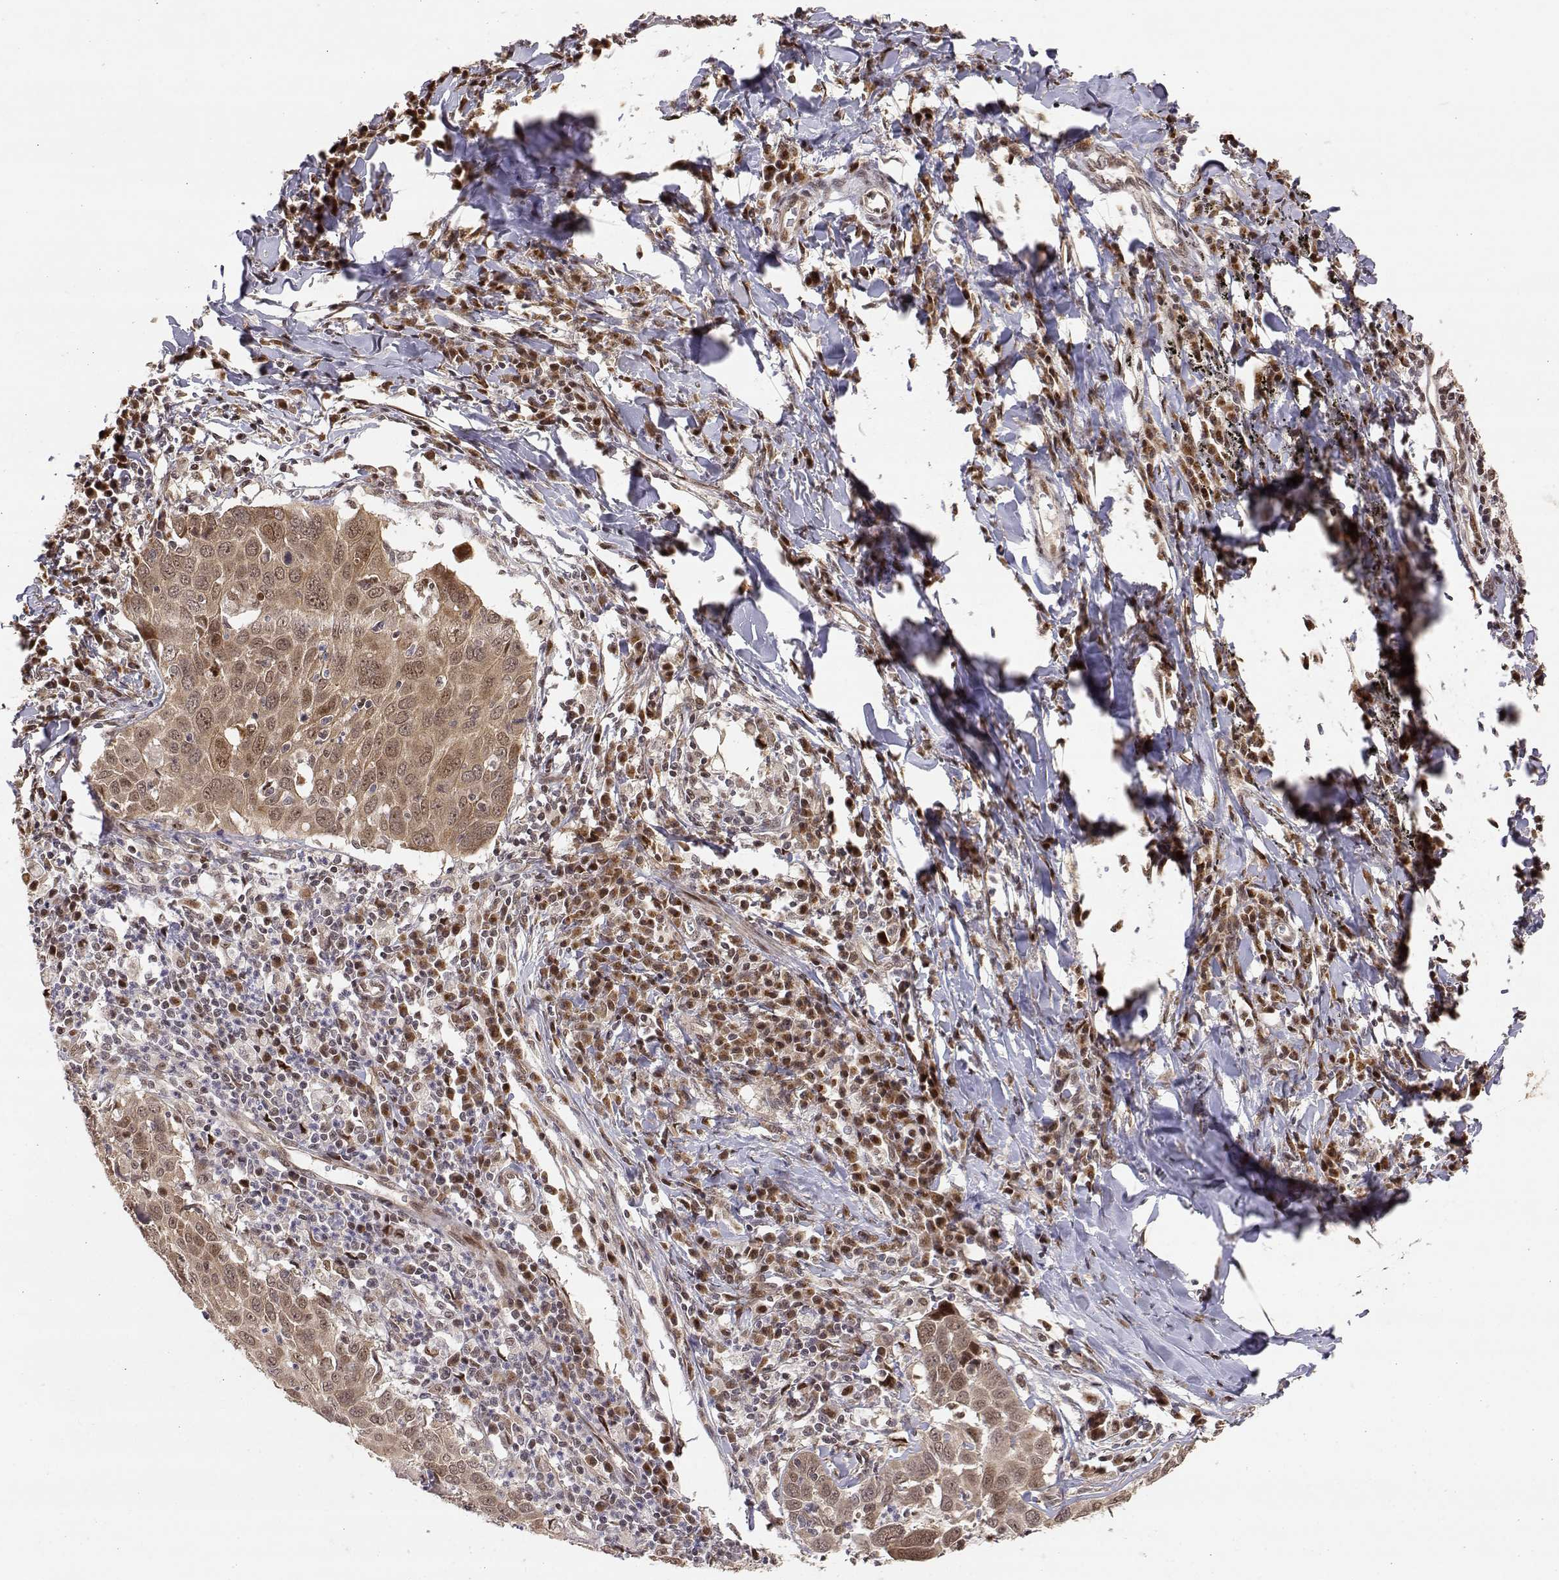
{"staining": {"intensity": "weak", "quantity": ">75%", "location": "cytoplasmic/membranous"}, "tissue": "lung cancer", "cell_type": "Tumor cells", "image_type": "cancer", "snomed": [{"axis": "morphology", "description": "Squamous cell carcinoma, NOS"}, {"axis": "topography", "description": "Lung"}], "caption": "Squamous cell carcinoma (lung) was stained to show a protein in brown. There is low levels of weak cytoplasmic/membranous positivity in about >75% of tumor cells.", "gene": "BRCA1", "patient": {"sex": "male", "age": 57}}